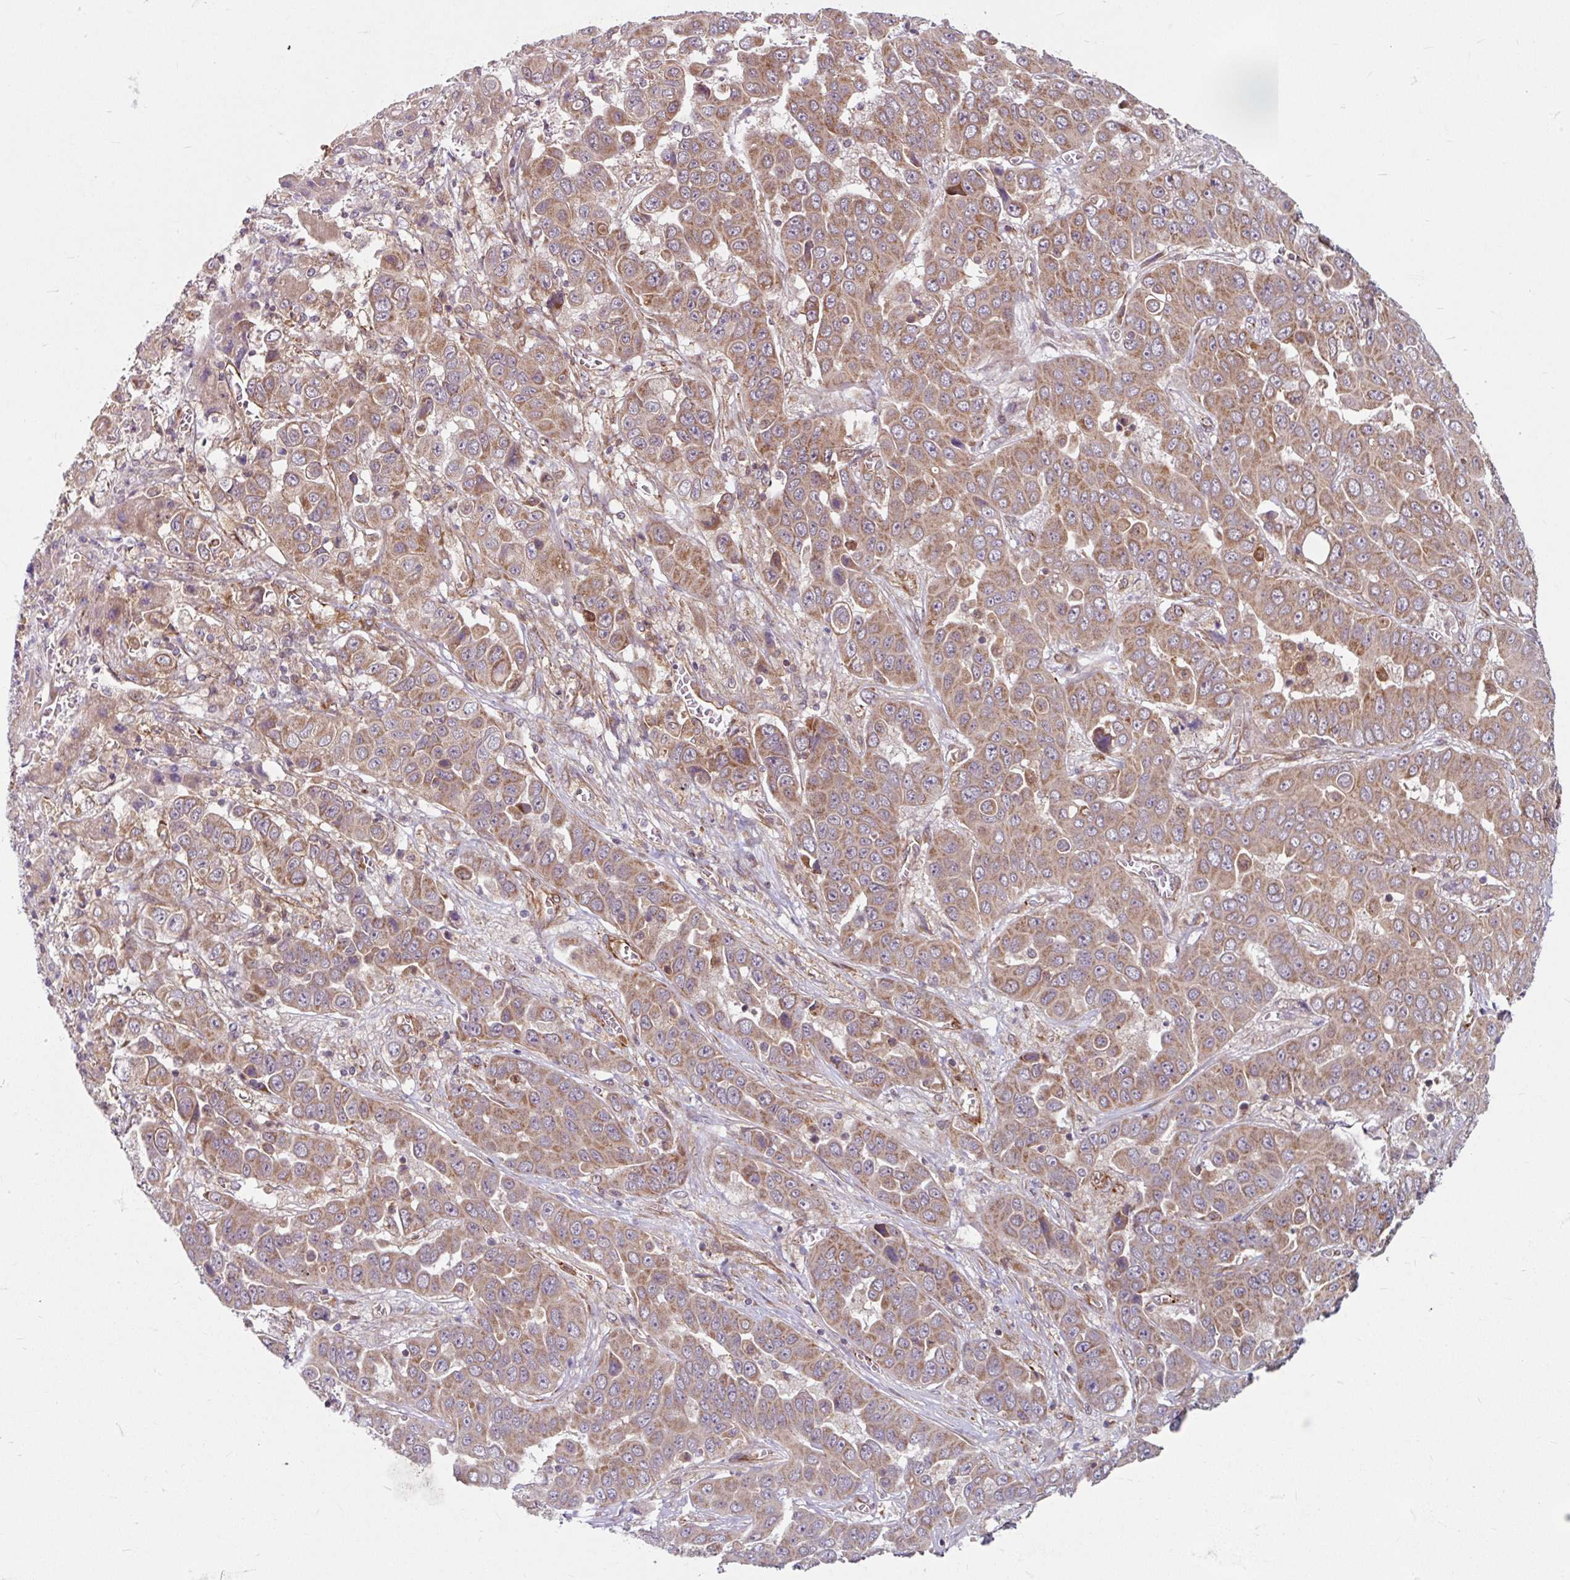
{"staining": {"intensity": "moderate", "quantity": ">75%", "location": "cytoplasmic/membranous"}, "tissue": "liver cancer", "cell_type": "Tumor cells", "image_type": "cancer", "snomed": [{"axis": "morphology", "description": "Cholangiocarcinoma"}, {"axis": "topography", "description": "Liver"}], "caption": "Immunohistochemistry (IHC) (DAB) staining of cholangiocarcinoma (liver) reveals moderate cytoplasmic/membranous protein staining in approximately >75% of tumor cells. (brown staining indicates protein expression, while blue staining denotes nuclei).", "gene": "DAAM2", "patient": {"sex": "female", "age": 52}}